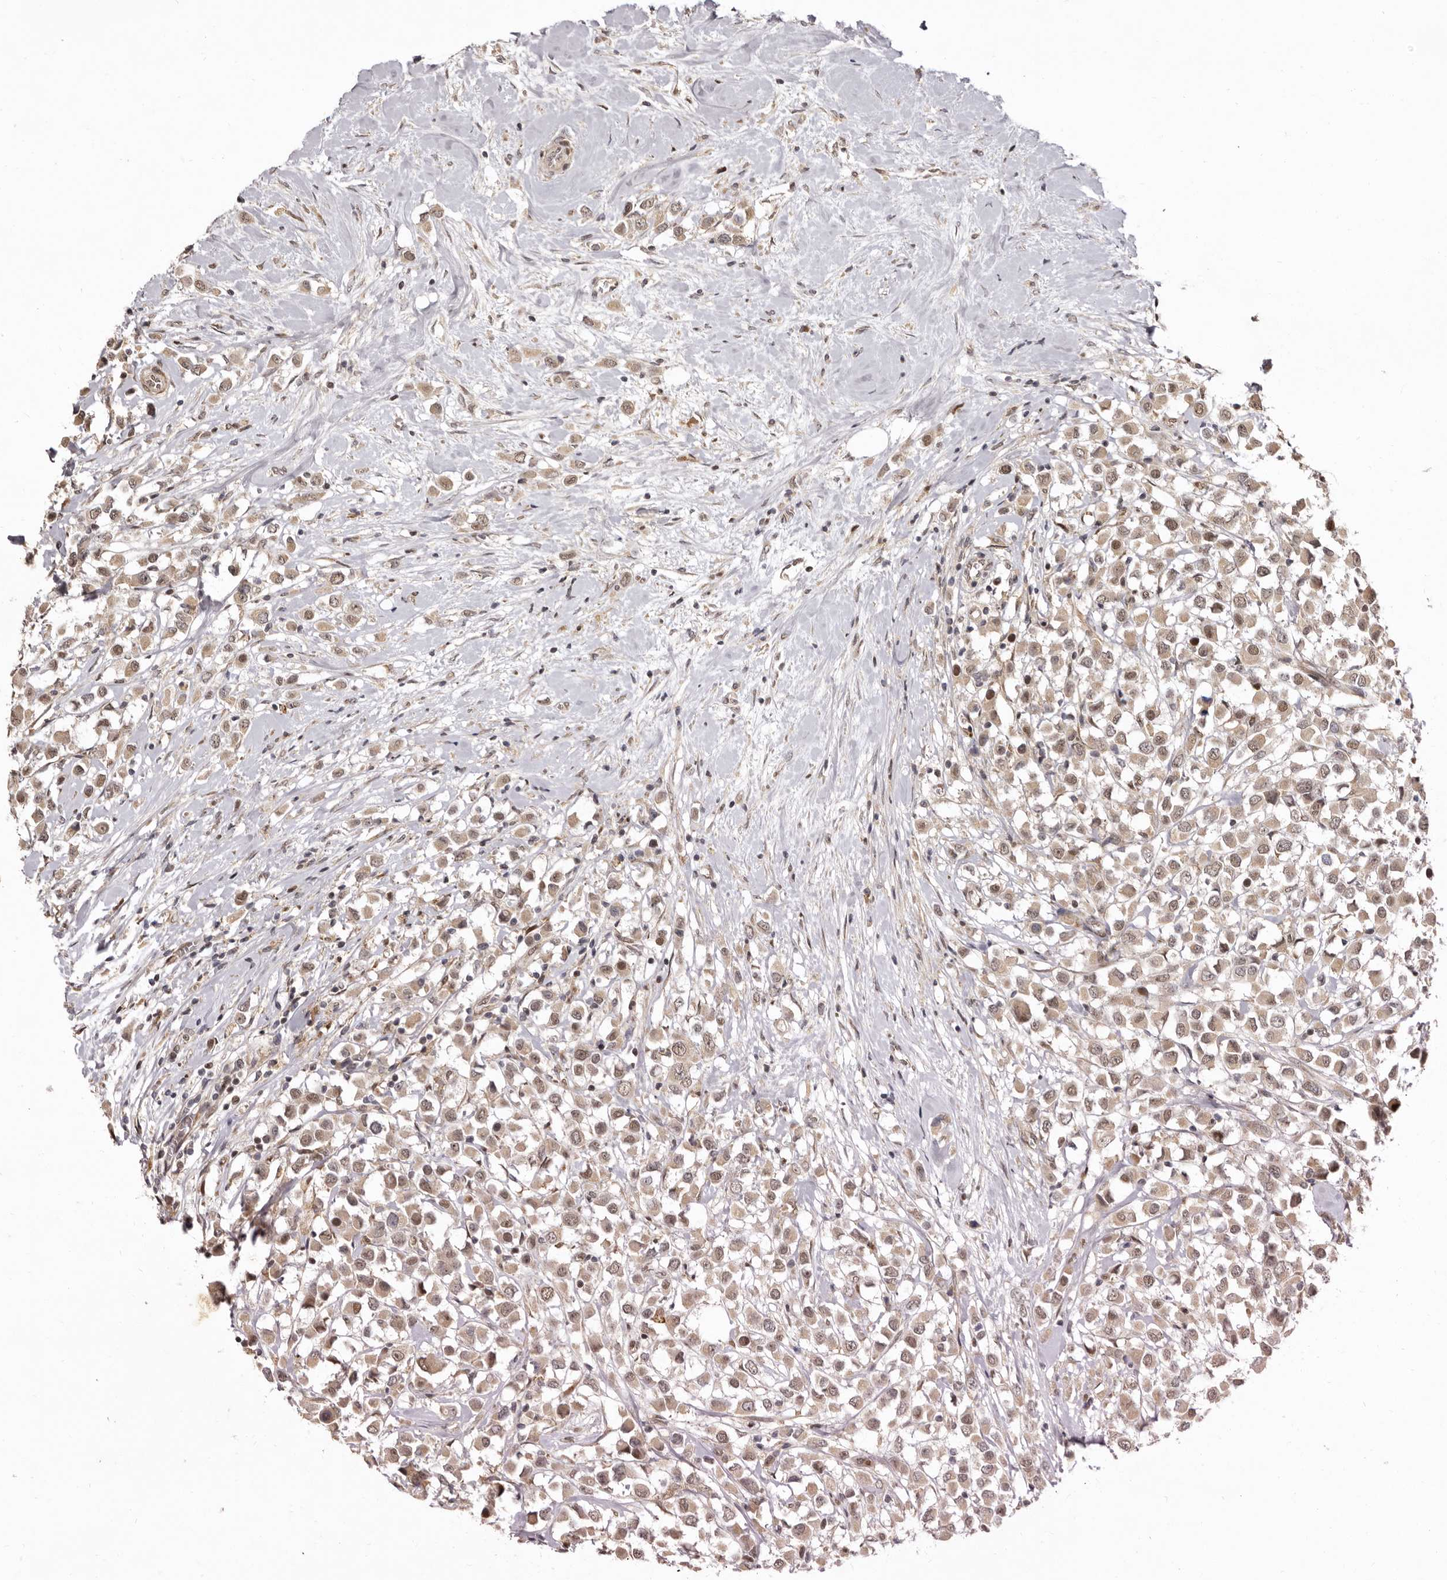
{"staining": {"intensity": "weak", "quantity": ">75%", "location": "cytoplasmic/membranous,nuclear"}, "tissue": "breast cancer", "cell_type": "Tumor cells", "image_type": "cancer", "snomed": [{"axis": "morphology", "description": "Duct carcinoma"}, {"axis": "topography", "description": "Breast"}], "caption": "High-magnification brightfield microscopy of breast cancer (intraductal carcinoma) stained with DAB (3,3'-diaminobenzidine) (brown) and counterstained with hematoxylin (blue). tumor cells exhibit weak cytoplasmic/membranous and nuclear positivity is identified in about>75% of cells.", "gene": "ZNF326", "patient": {"sex": "female", "age": 61}}